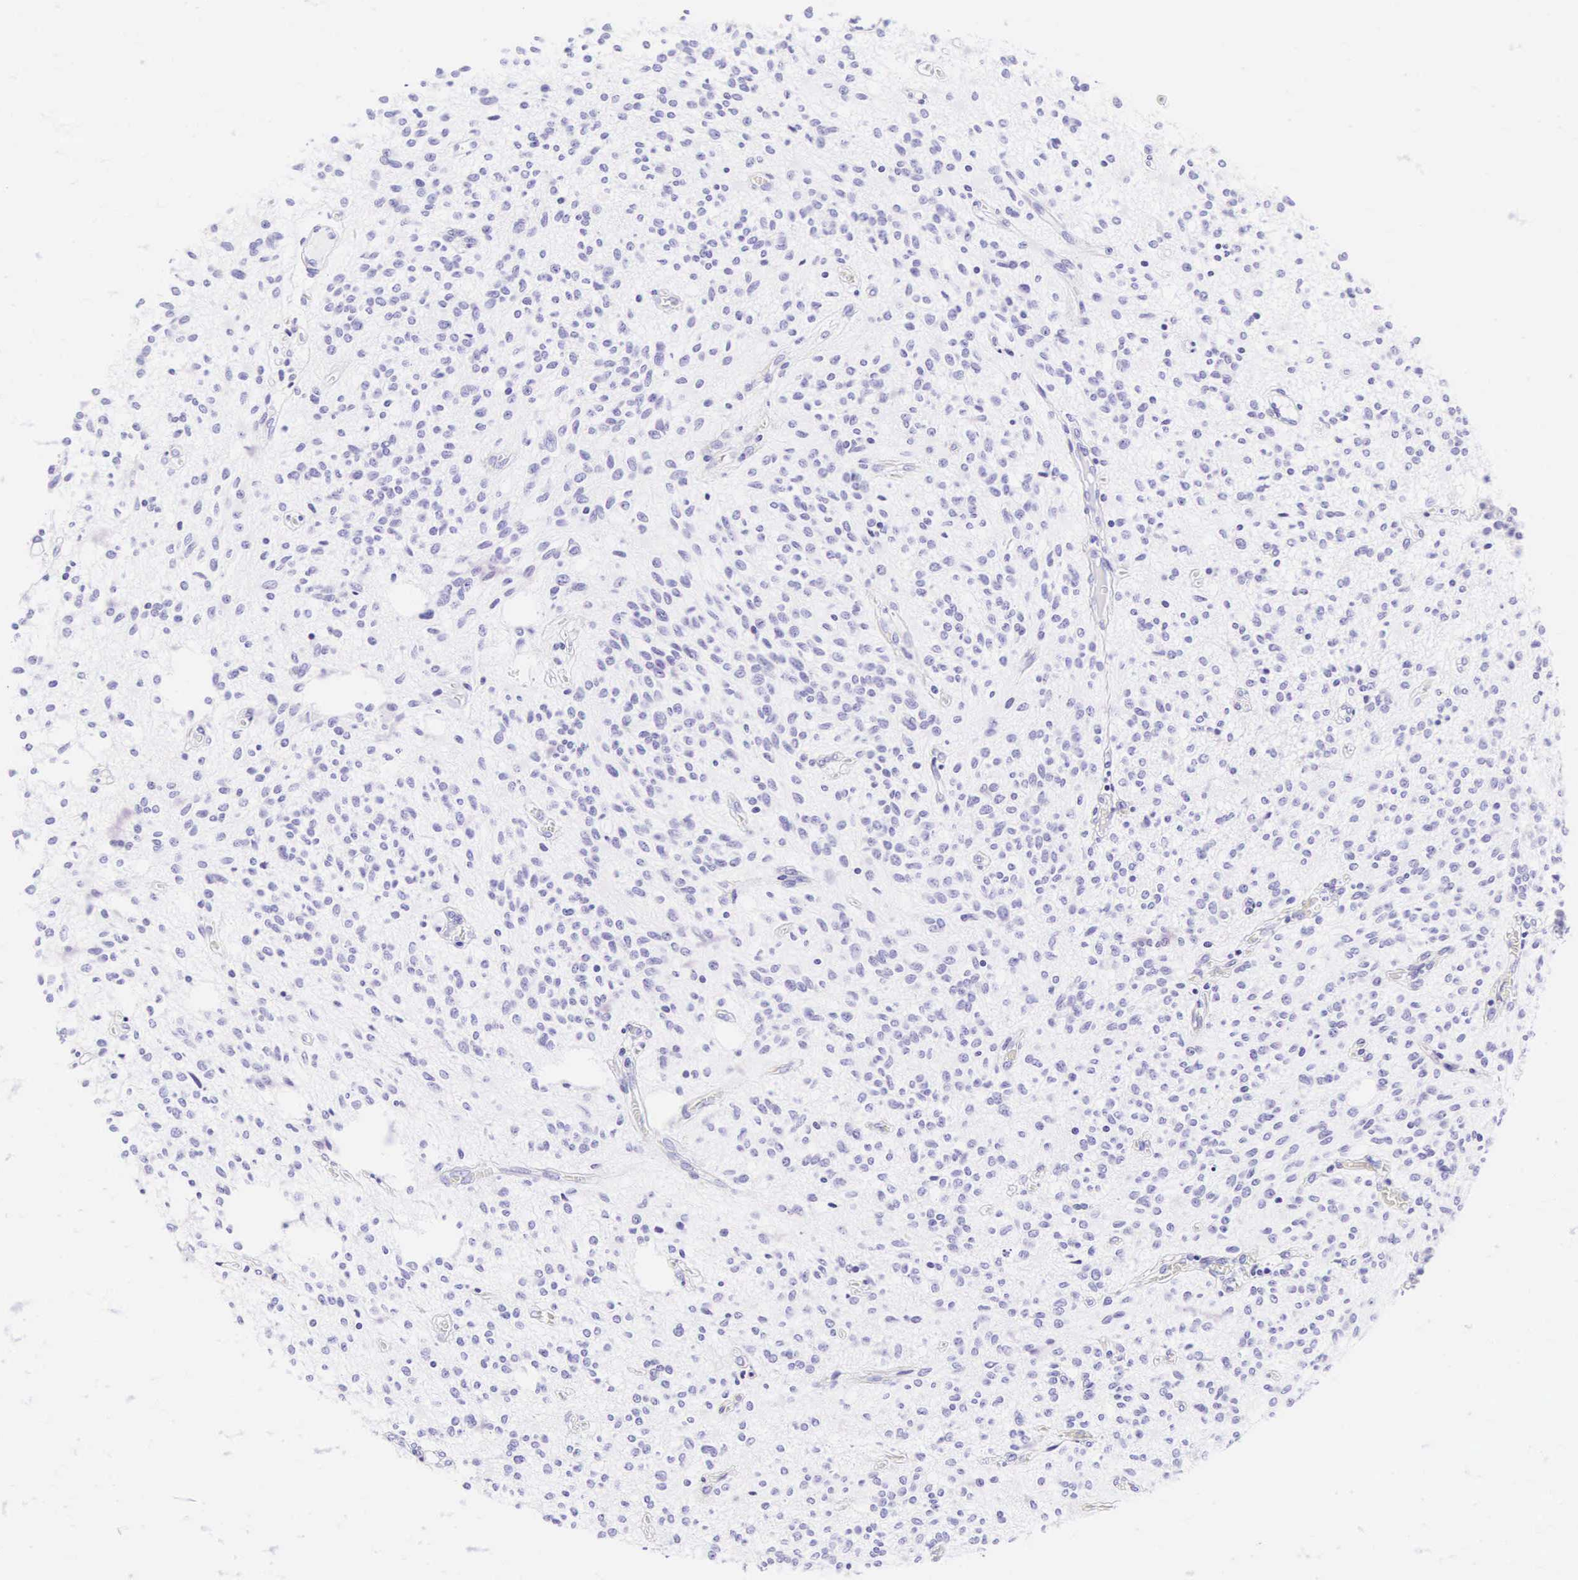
{"staining": {"intensity": "negative", "quantity": "none", "location": "none"}, "tissue": "glioma", "cell_type": "Tumor cells", "image_type": "cancer", "snomed": [{"axis": "morphology", "description": "Glioma, malignant, Low grade"}, {"axis": "topography", "description": "Brain"}], "caption": "DAB (3,3'-diaminobenzidine) immunohistochemical staining of malignant low-grade glioma displays no significant positivity in tumor cells. The staining was performed using DAB to visualize the protein expression in brown, while the nuclei were stained in blue with hematoxylin (Magnification: 20x).", "gene": "KRT18", "patient": {"sex": "female", "age": 15}}